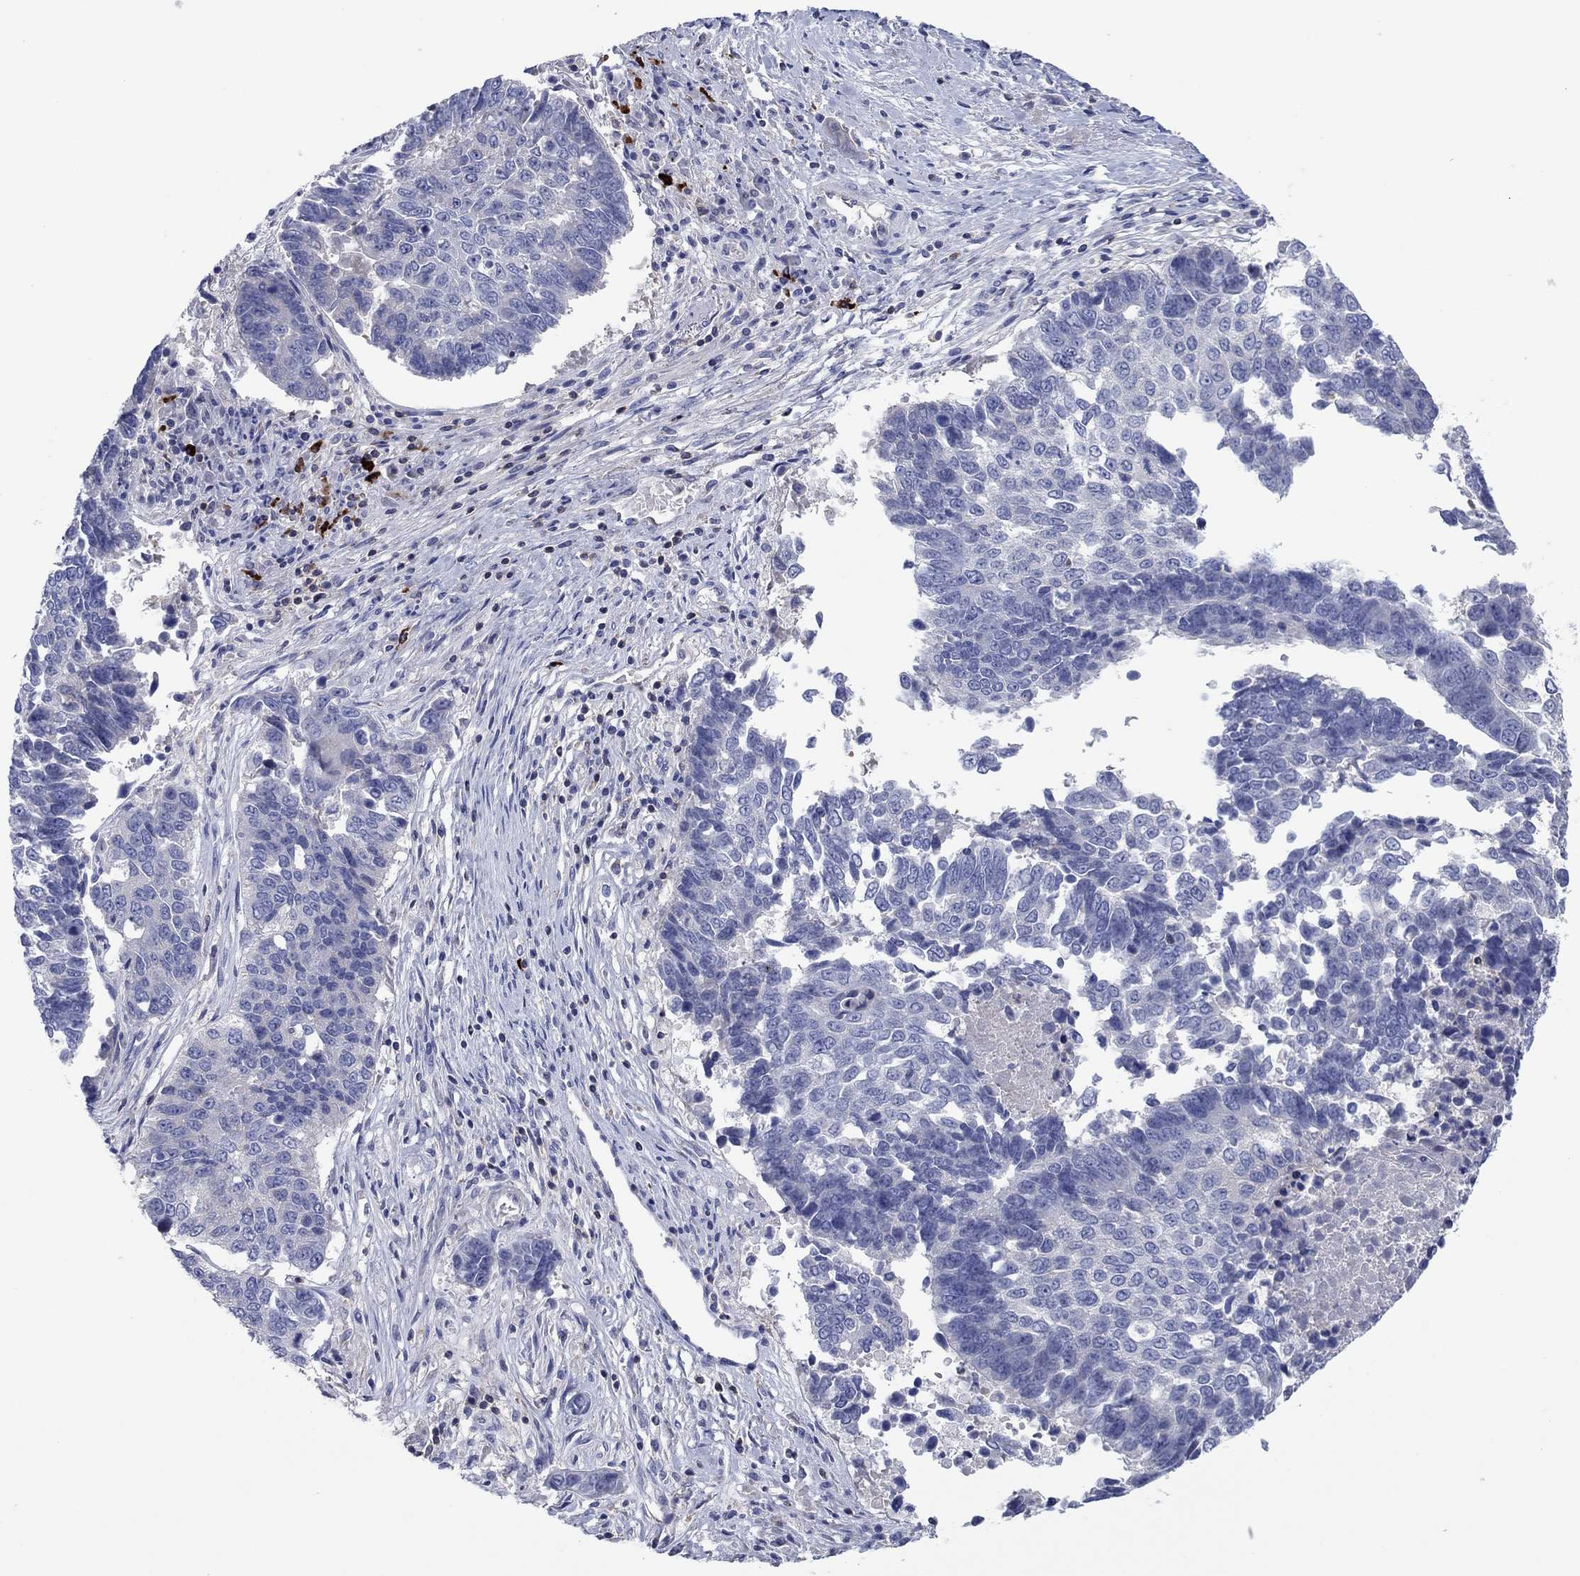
{"staining": {"intensity": "negative", "quantity": "none", "location": "none"}, "tissue": "lung cancer", "cell_type": "Tumor cells", "image_type": "cancer", "snomed": [{"axis": "morphology", "description": "Squamous cell carcinoma, NOS"}, {"axis": "topography", "description": "Lung"}], "caption": "A high-resolution micrograph shows IHC staining of lung squamous cell carcinoma, which shows no significant expression in tumor cells.", "gene": "PVR", "patient": {"sex": "male", "age": 73}}